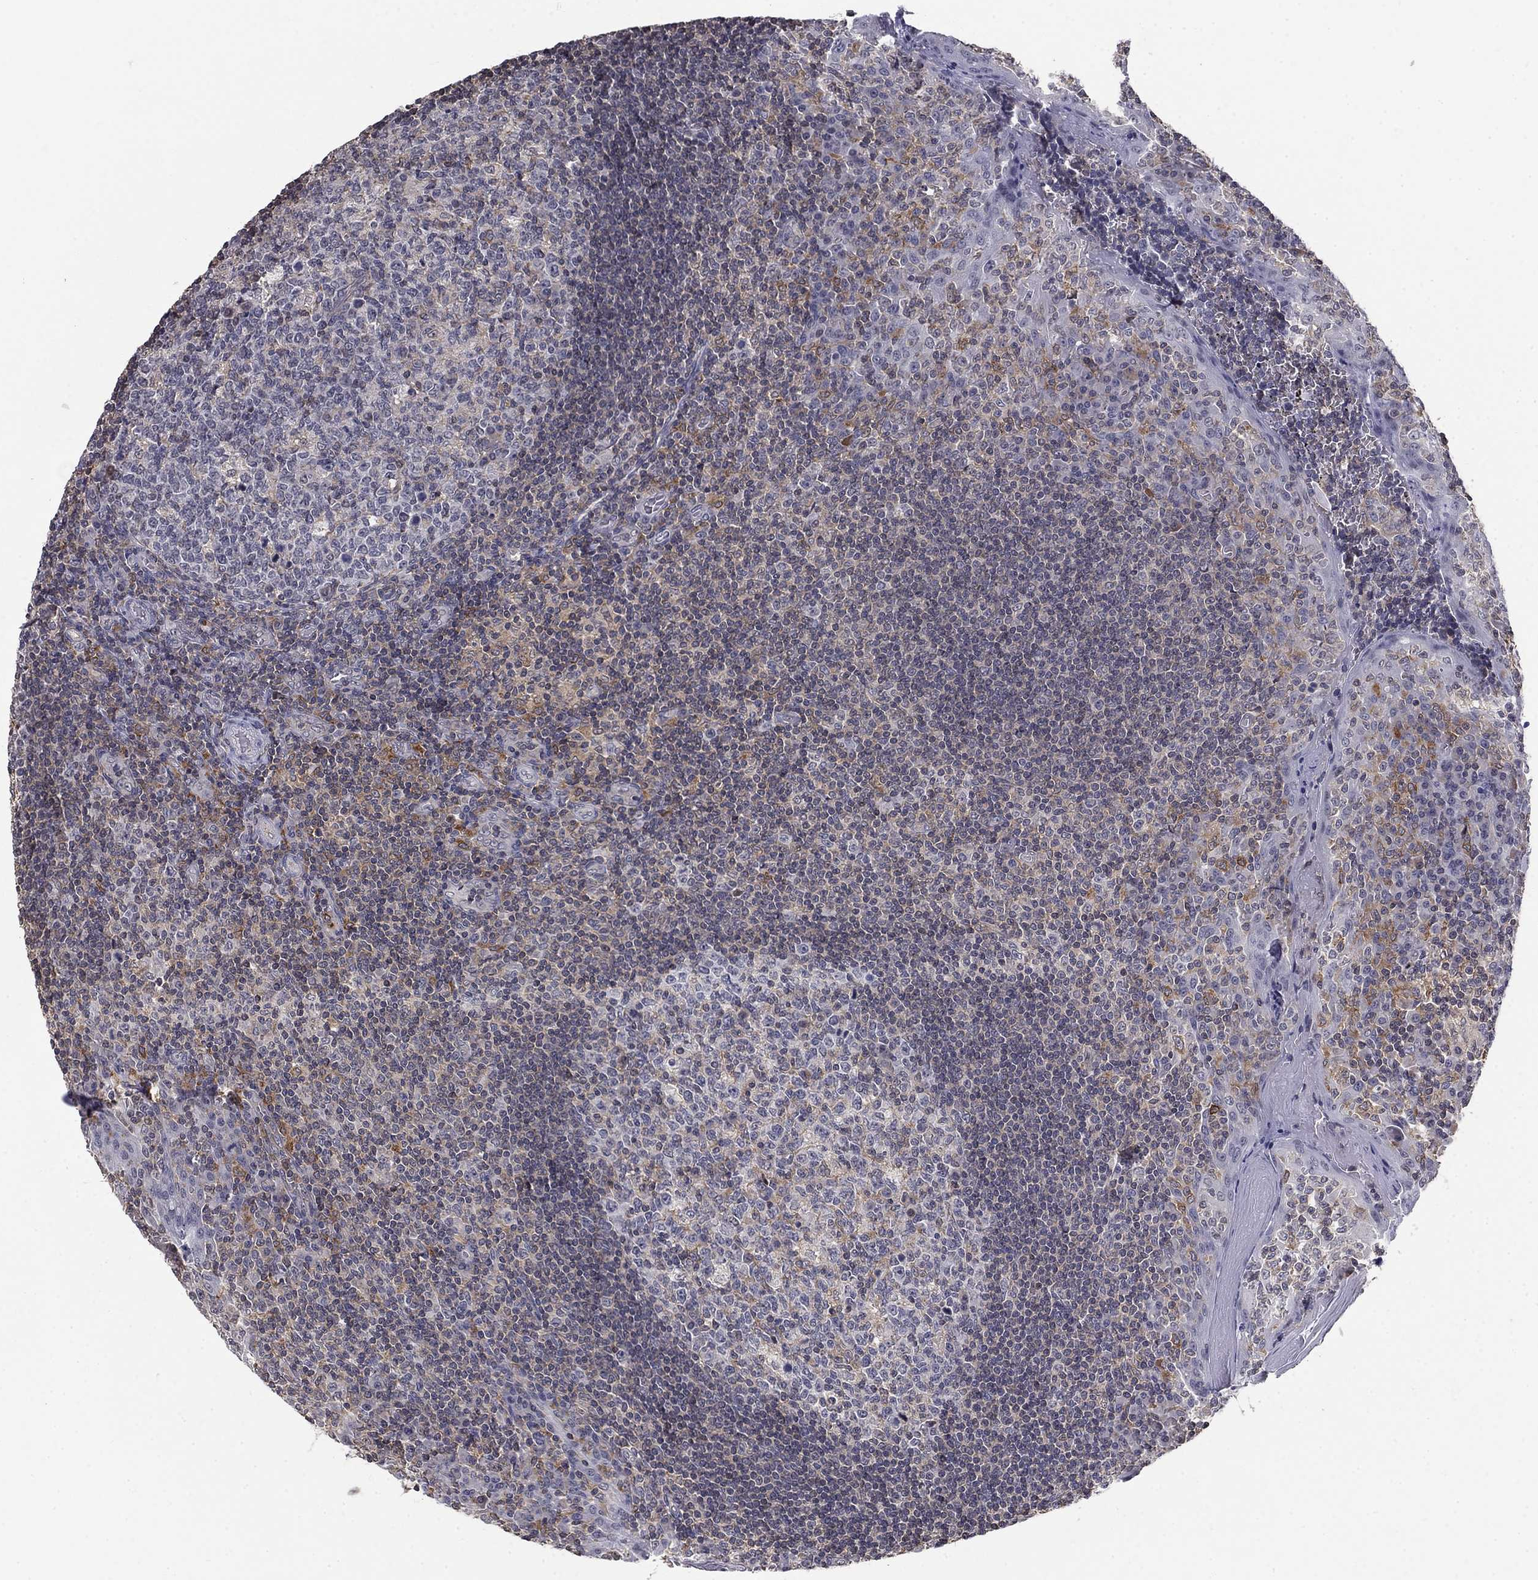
{"staining": {"intensity": "negative", "quantity": "none", "location": "none"}, "tissue": "tonsil", "cell_type": "Germinal center cells", "image_type": "normal", "snomed": [{"axis": "morphology", "description": "Normal tissue, NOS"}, {"axis": "topography", "description": "Tonsil"}], "caption": "This is an immunohistochemistry micrograph of normal tonsil. There is no staining in germinal center cells.", "gene": "PLCB2", "patient": {"sex": "female", "age": 13}}